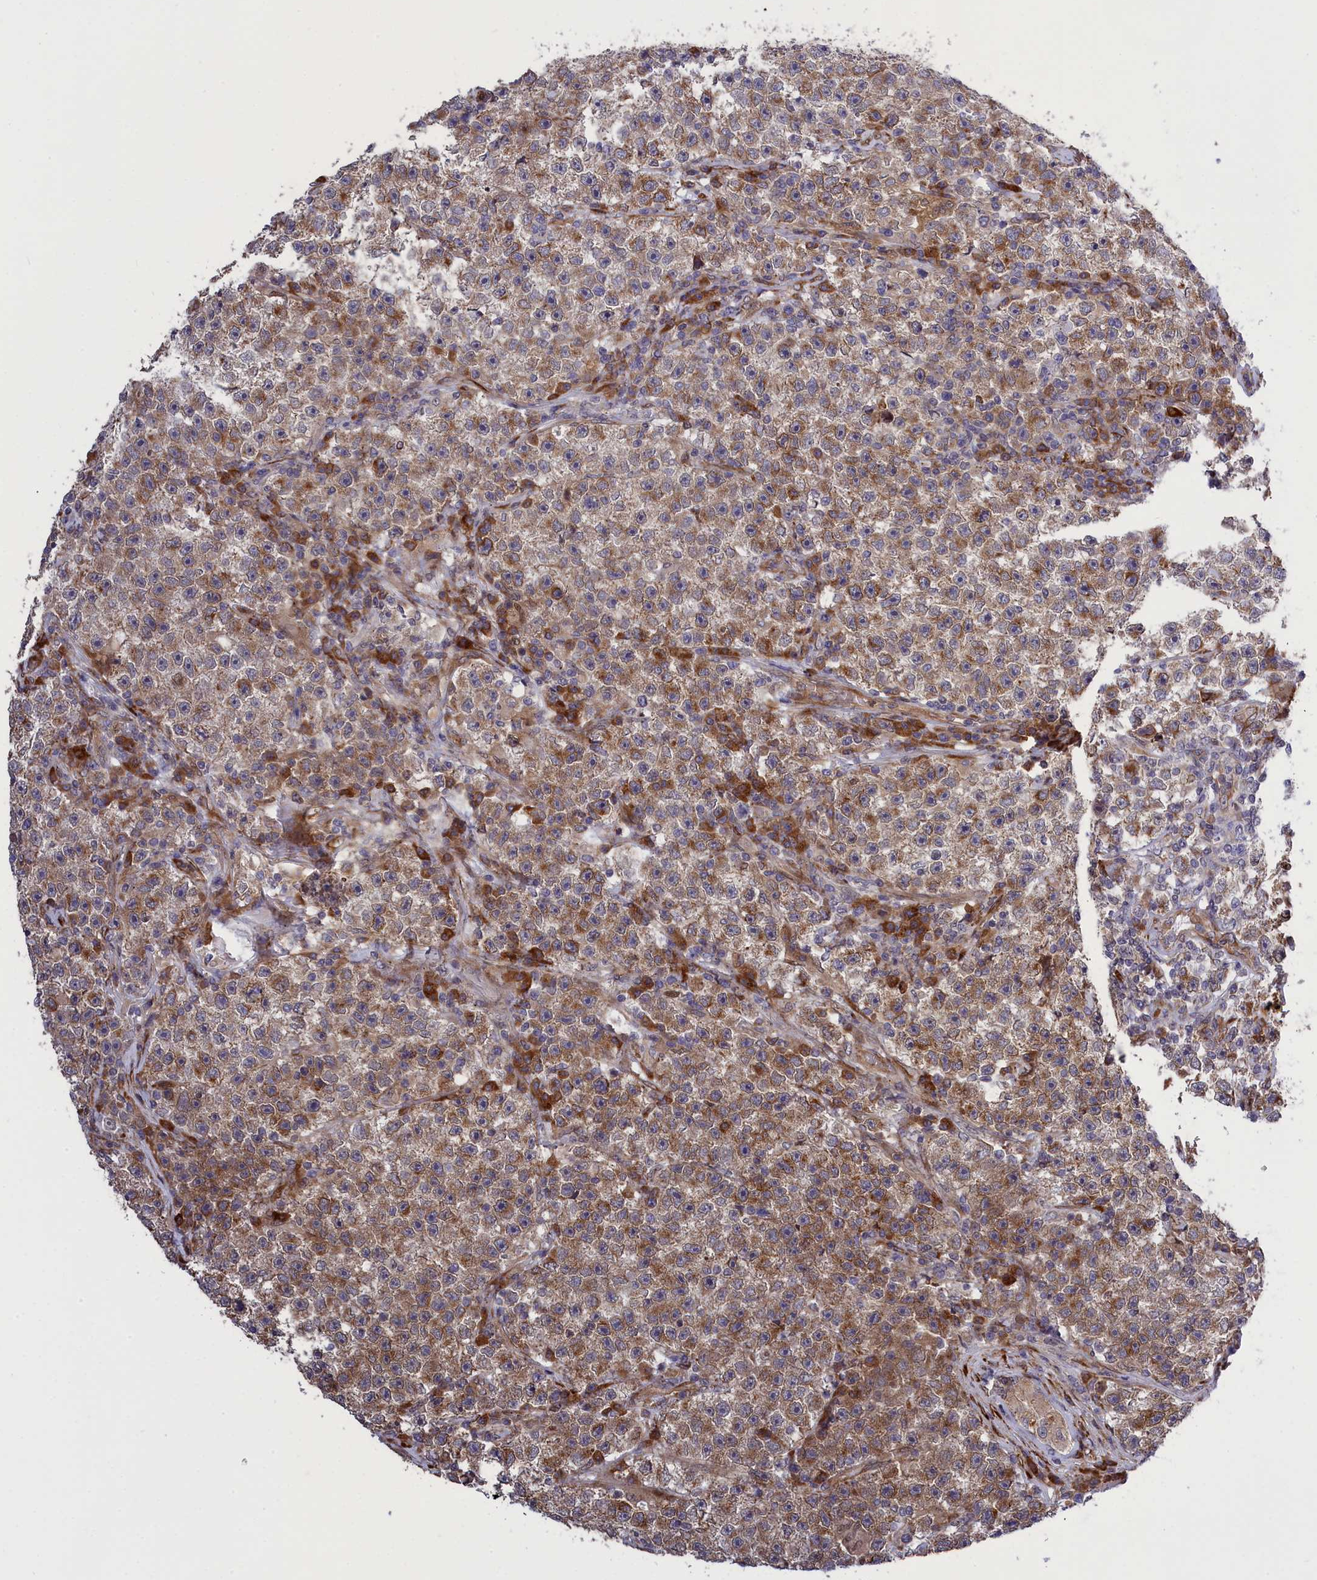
{"staining": {"intensity": "moderate", "quantity": "25%-75%", "location": "cytoplasmic/membranous"}, "tissue": "testis cancer", "cell_type": "Tumor cells", "image_type": "cancer", "snomed": [{"axis": "morphology", "description": "Seminoma, NOS"}, {"axis": "topography", "description": "Testis"}], "caption": "Brown immunohistochemical staining in human seminoma (testis) displays moderate cytoplasmic/membranous expression in approximately 25%-75% of tumor cells.", "gene": "DDX60L", "patient": {"sex": "male", "age": 22}}